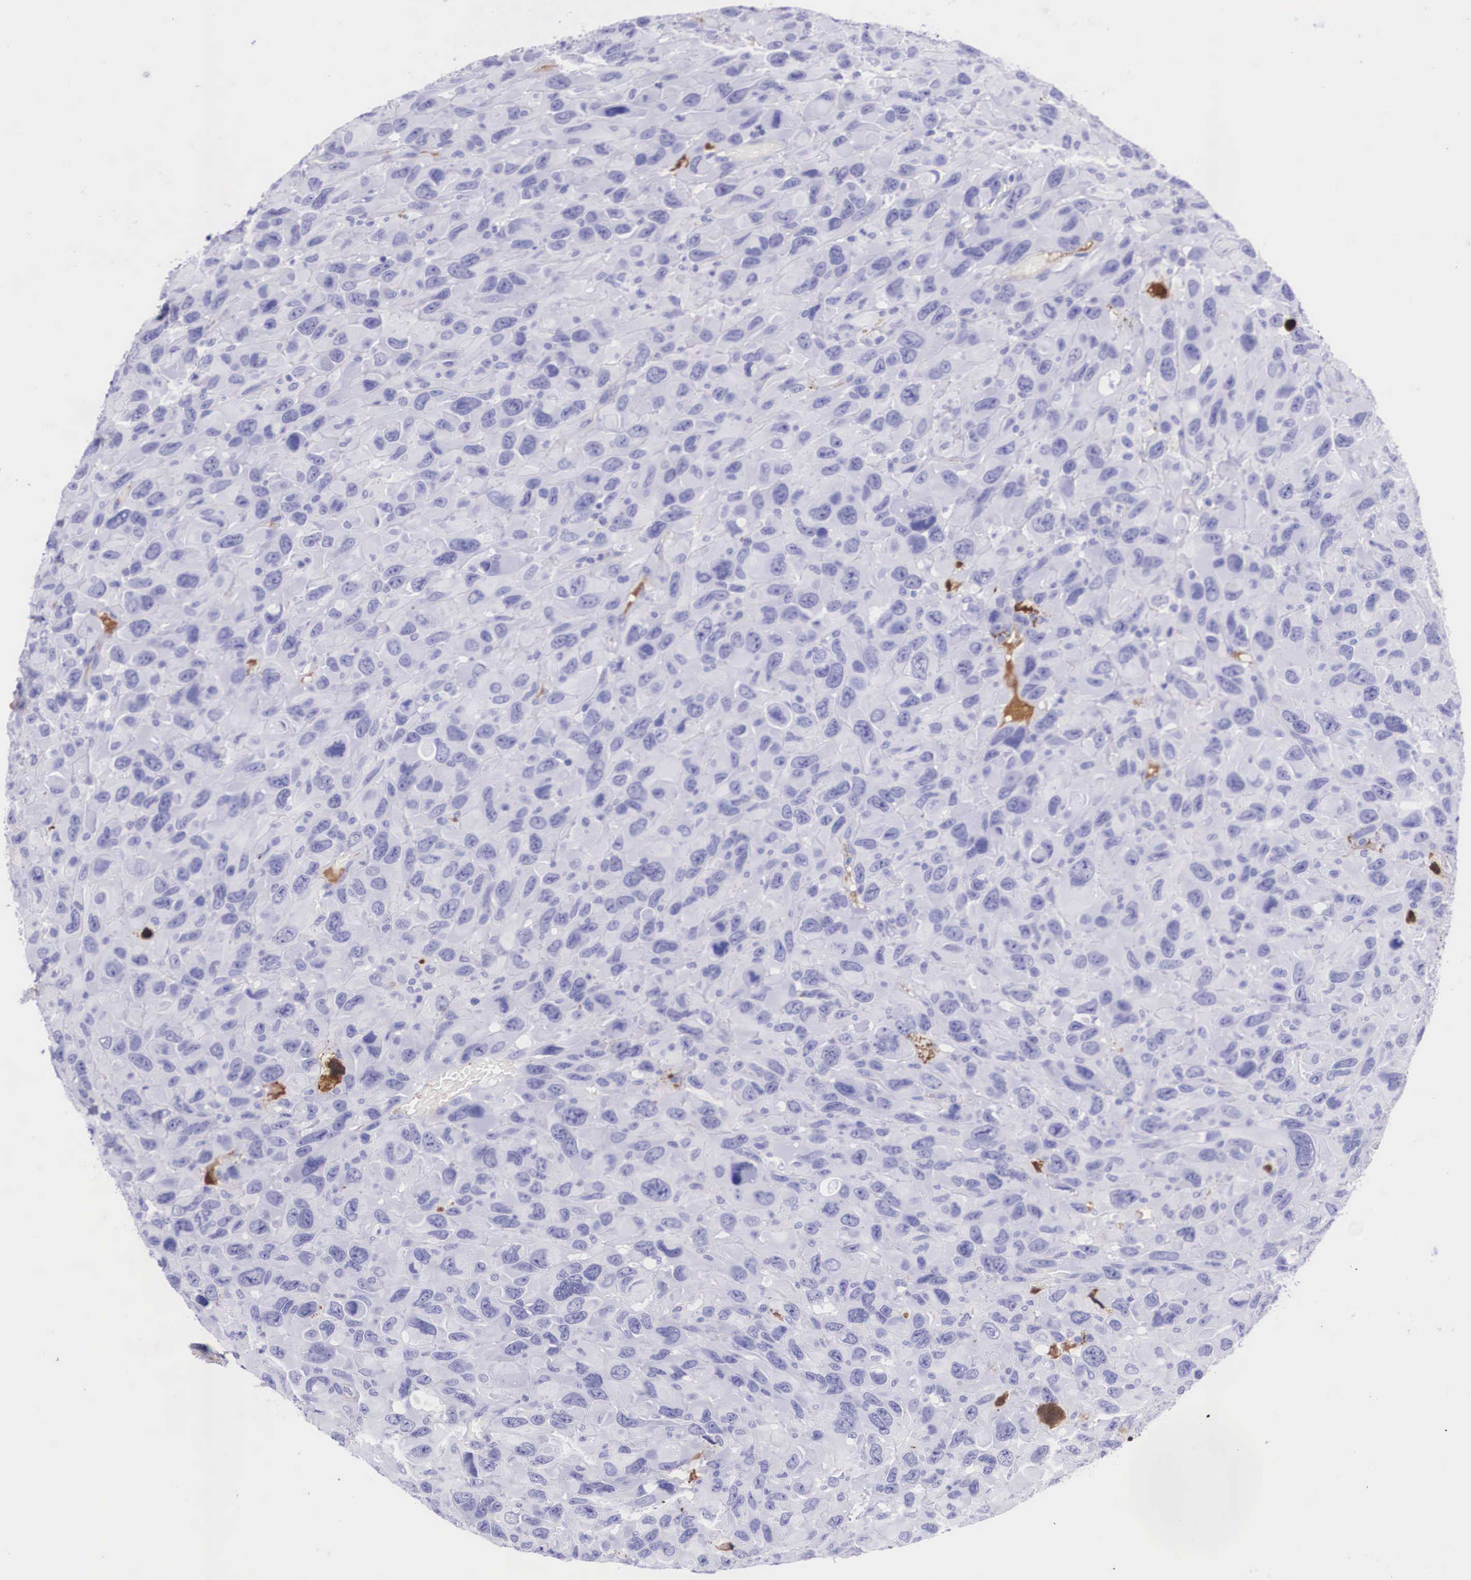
{"staining": {"intensity": "negative", "quantity": "none", "location": "none"}, "tissue": "renal cancer", "cell_type": "Tumor cells", "image_type": "cancer", "snomed": [{"axis": "morphology", "description": "Adenocarcinoma, NOS"}, {"axis": "topography", "description": "Kidney"}], "caption": "Tumor cells show no significant protein positivity in renal cancer (adenocarcinoma).", "gene": "PLG", "patient": {"sex": "male", "age": 79}}